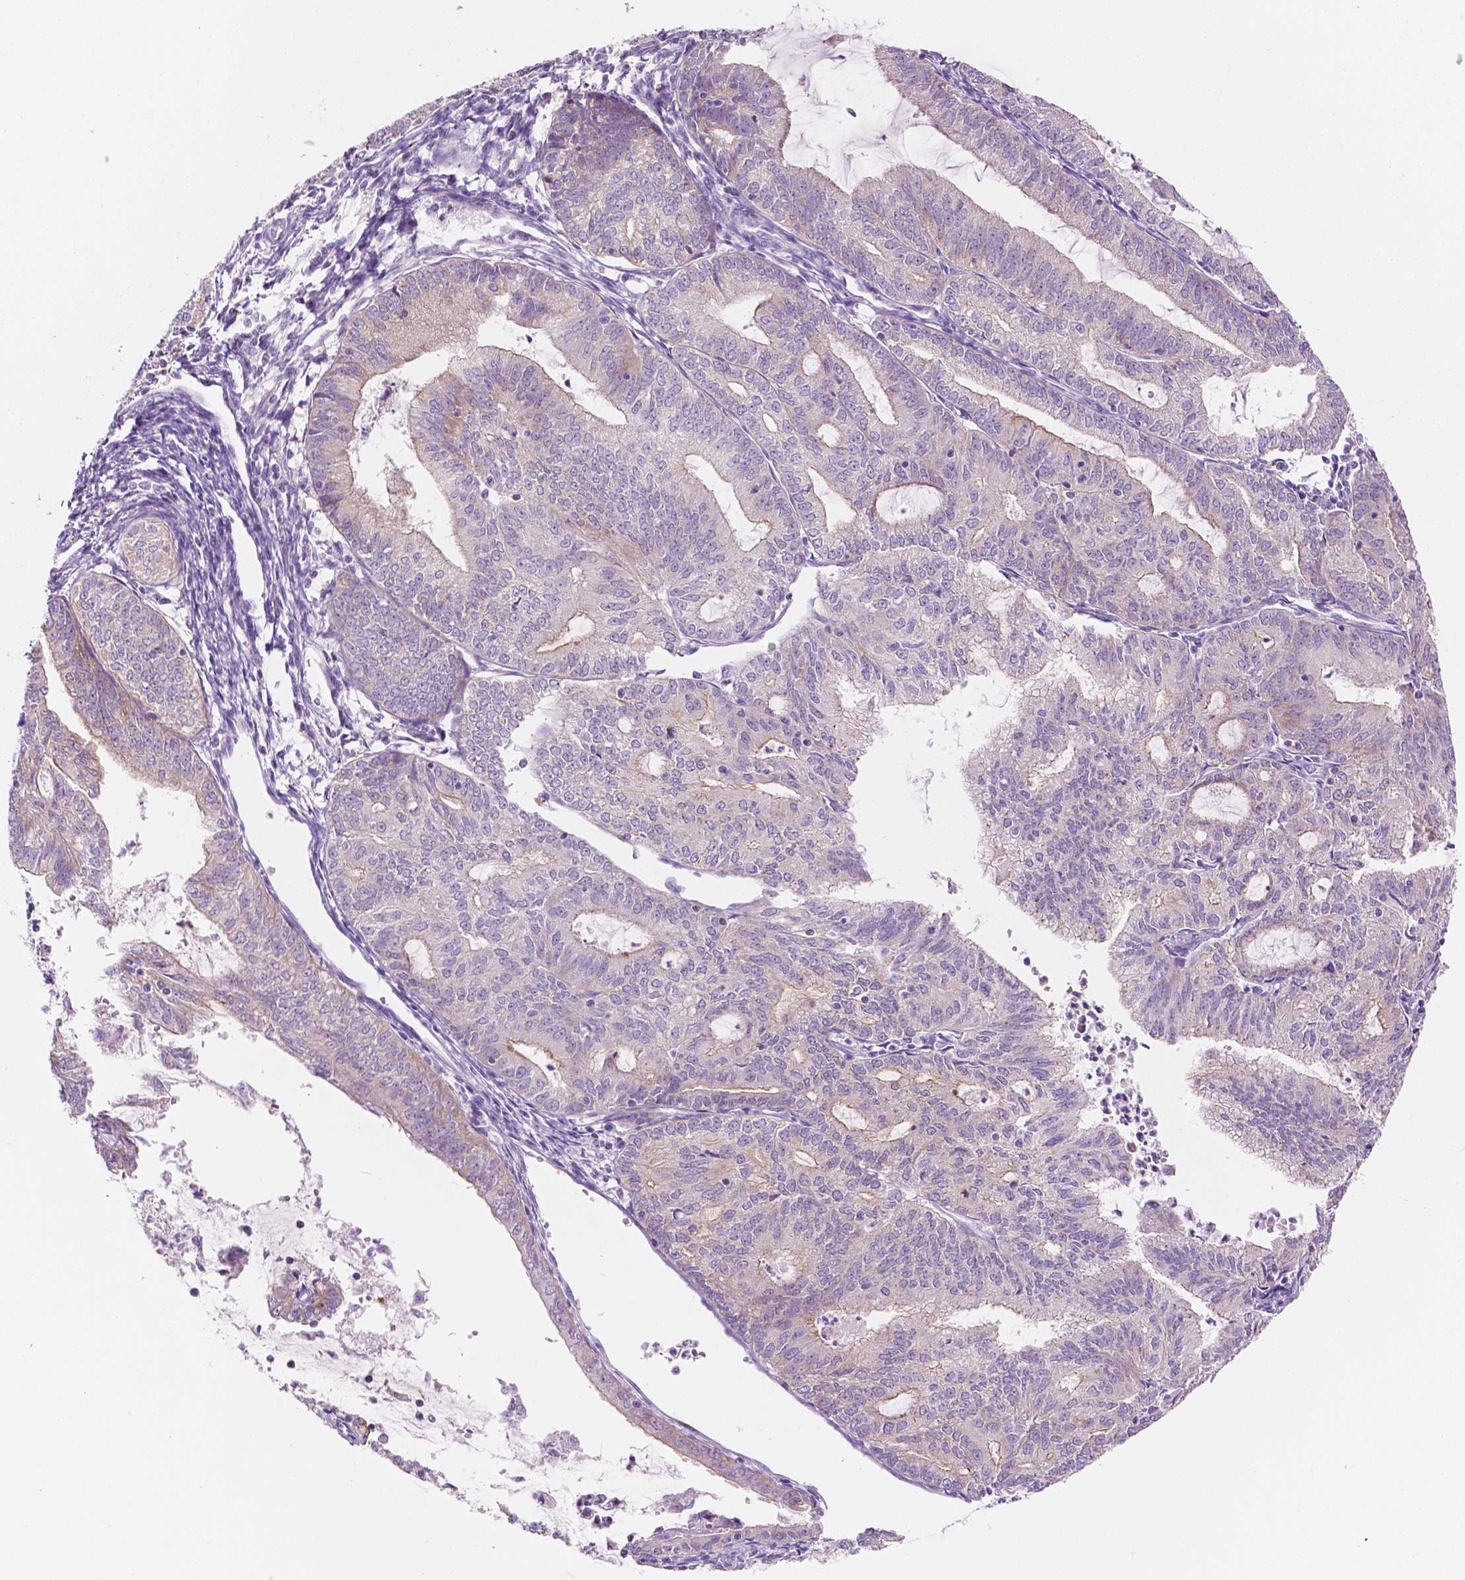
{"staining": {"intensity": "weak", "quantity": "<25%", "location": "cytoplasmic/membranous"}, "tissue": "endometrial cancer", "cell_type": "Tumor cells", "image_type": "cancer", "snomed": [{"axis": "morphology", "description": "Adenocarcinoma, NOS"}, {"axis": "topography", "description": "Endometrium"}], "caption": "Histopathology image shows no protein staining in tumor cells of endometrial cancer tissue.", "gene": "NOS1AP", "patient": {"sex": "female", "age": 70}}